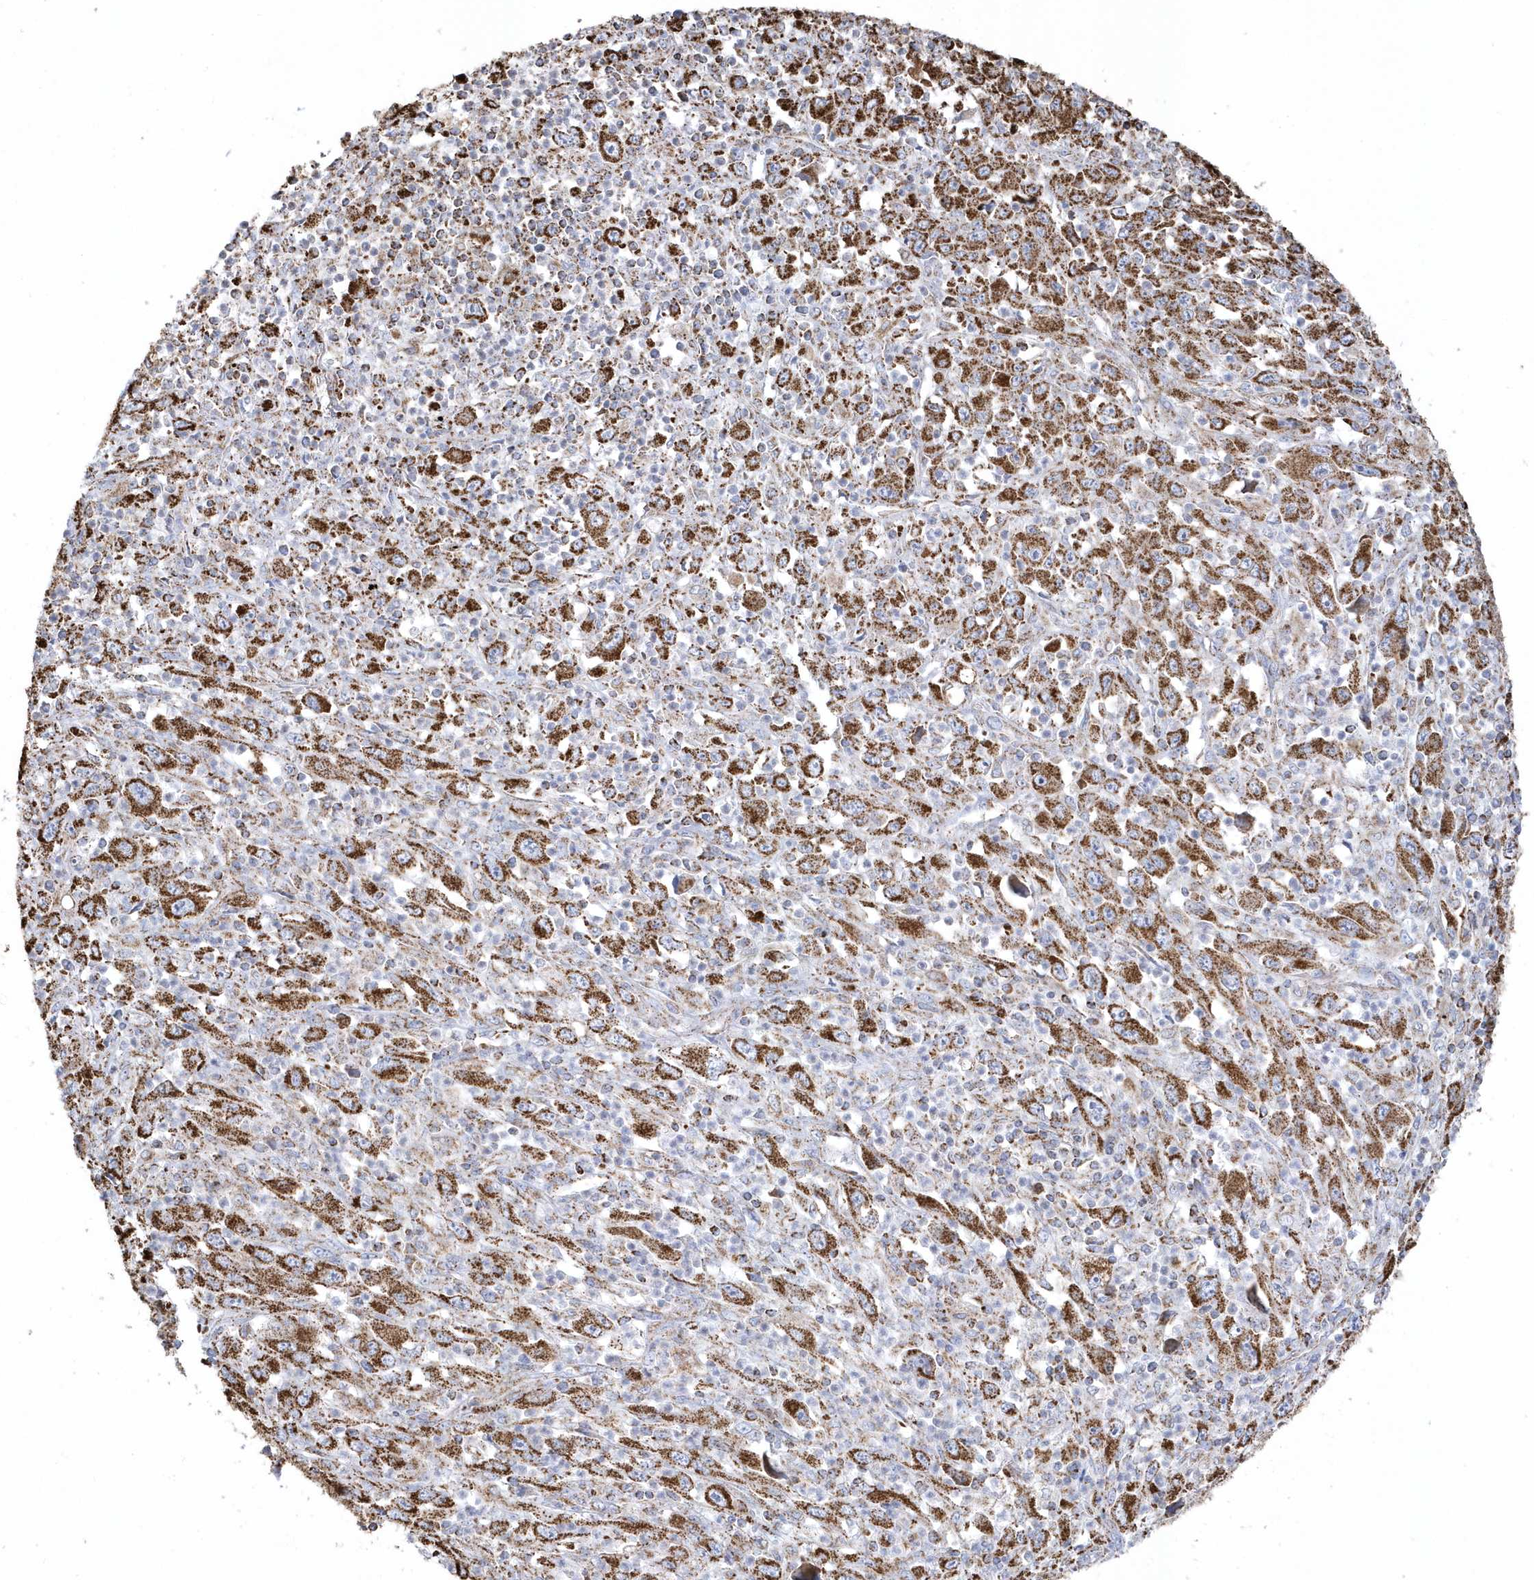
{"staining": {"intensity": "strong", "quantity": ">75%", "location": "cytoplasmic/membranous"}, "tissue": "melanoma", "cell_type": "Tumor cells", "image_type": "cancer", "snomed": [{"axis": "morphology", "description": "Malignant melanoma, Metastatic site"}, {"axis": "topography", "description": "Skin"}], "caption": "An image showing strong cytoplasmic/membranous staining in about >75% of tumor cells in malignant melanoma (metastatic site), as visualized by brown immunohistochemical staining.", "gene": "GTPBP8", "patient": {"sex": "female", "age": 56}}